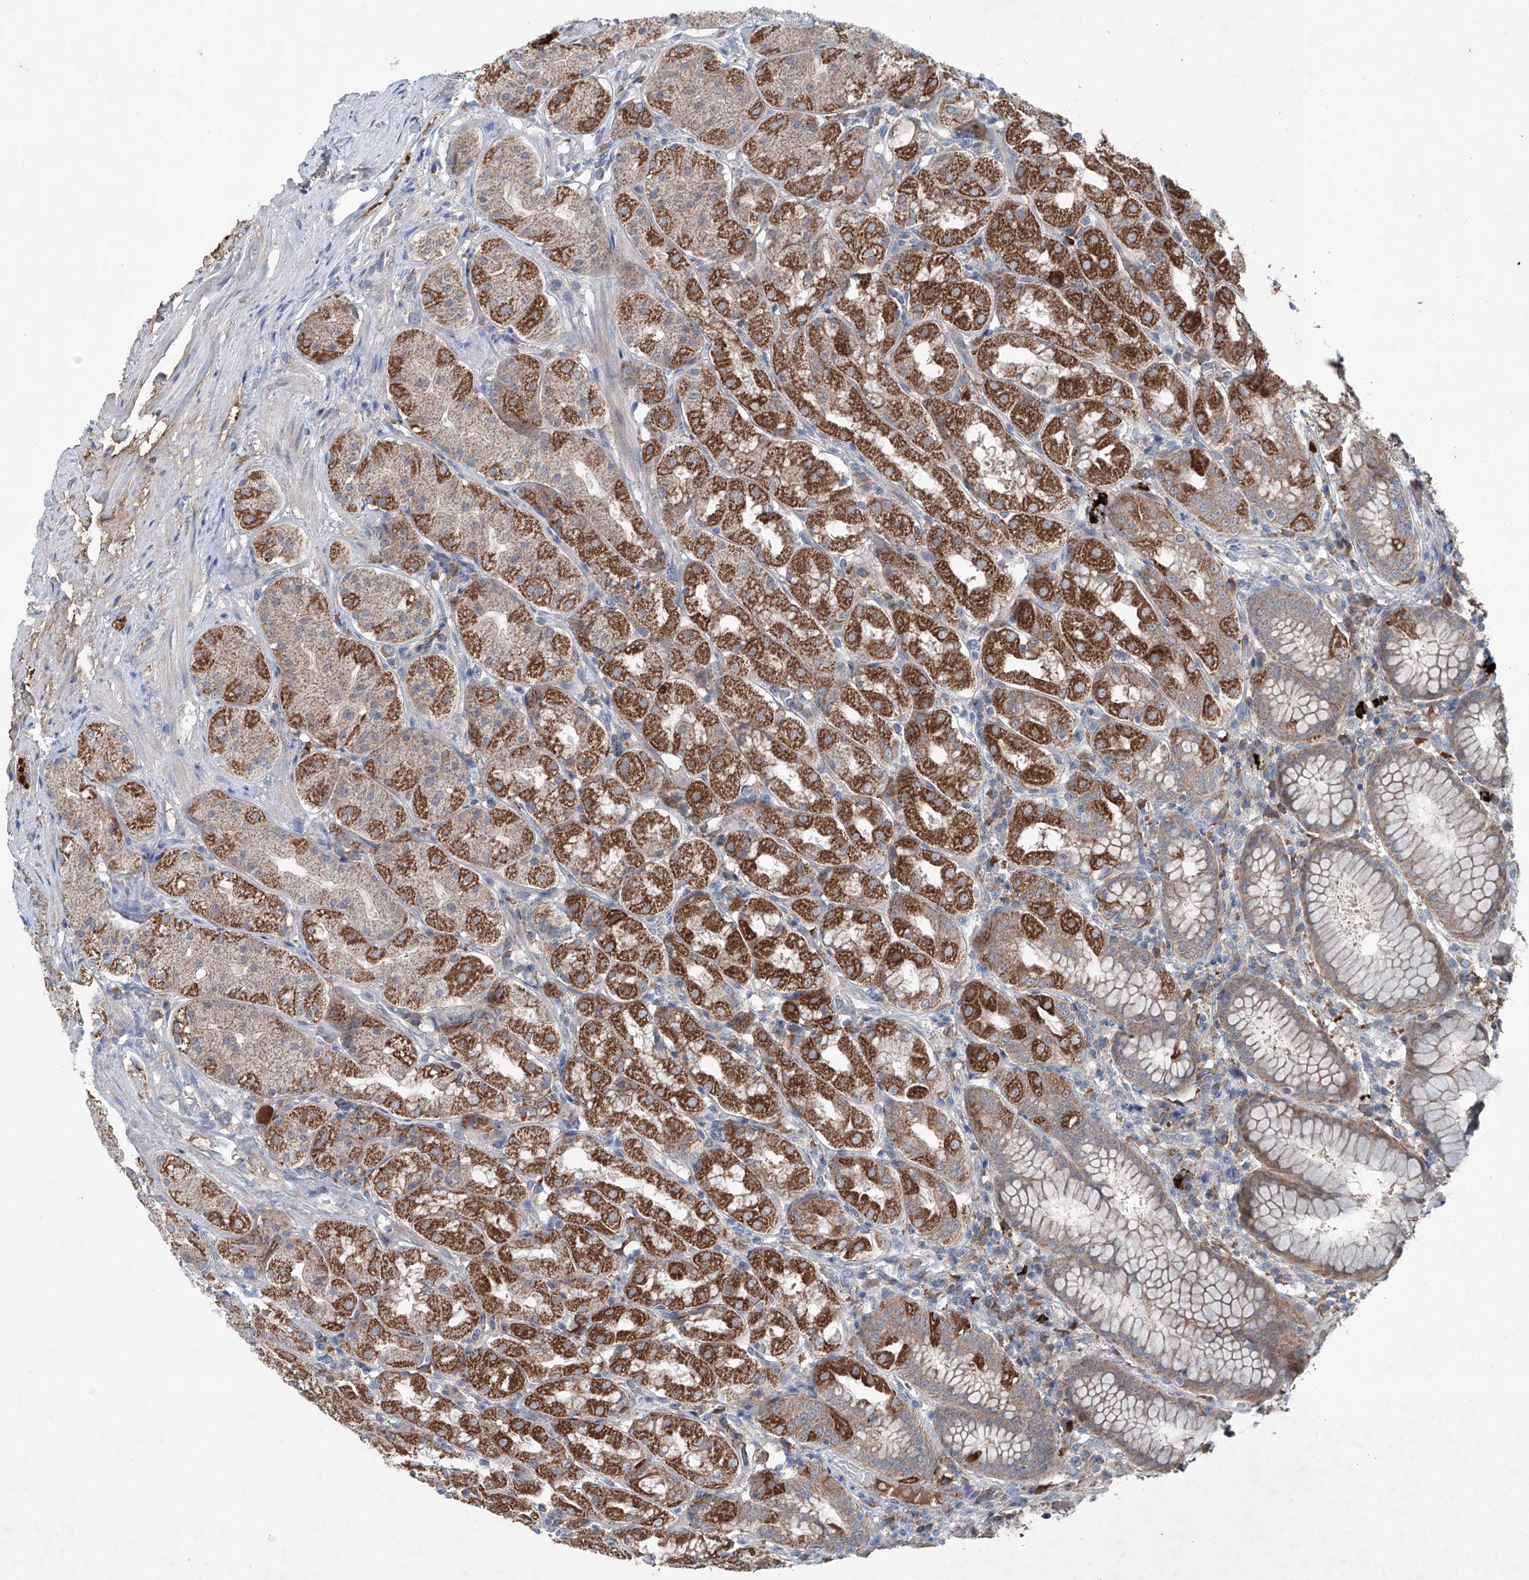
{"staining": {"intensity": "strong", "quantity": "25%-75%", "location": "cytoplasmic/membranous"}, "tissue": "stomach", "cell_type": "Glandular cells", "image_type": "normal", "snomed": [{"axis": "morphology", "description": "Normal tissue, NOS"}, {"axis": "topography", "description": "Stomach"}, {"axis": "topography", "description": "Stomach, lower"}], "caption": "This photomicrograph reveals IHC staining of benign stomach, with high strong cytoplasmic/membranous positivity in approximately 25%-75% of glandular cells.", "gene": "SIX4", "patient": {"sex": "female", "age": 56}}